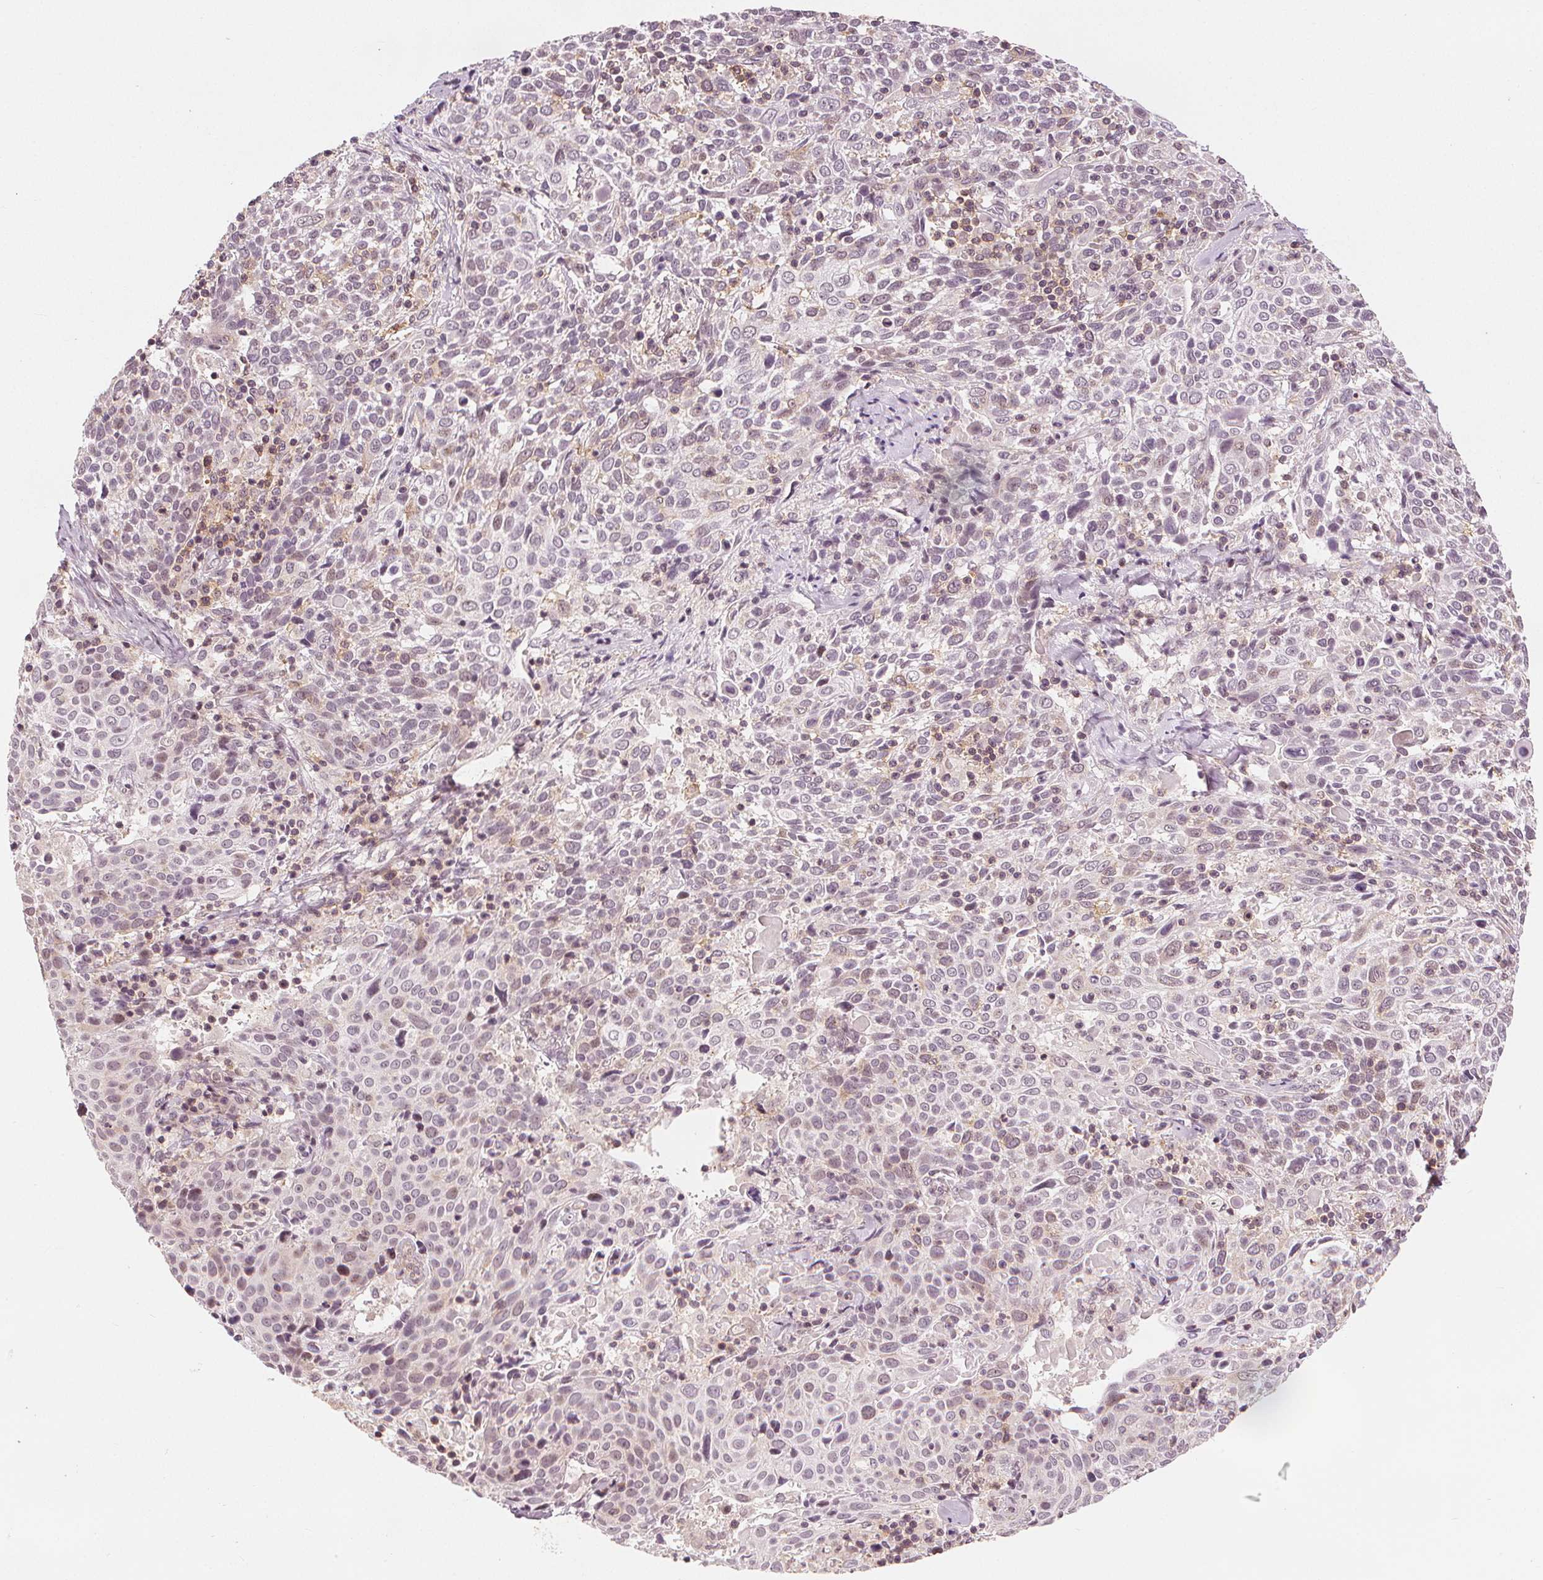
{"staining": {"intensity": "negative", "quantity": "none", "location": "none"}, "tissue": "cervical cancer", "cell_type": "Tumor cells", "image_type": "cancer", "snomed": [{"axis": "morphology", "description": "Squamous cell carcinoma, NOS"}, {"axis": "topography", "description": "Cervix"}], "caption": "DAB immunohistochemical staining of human cervical squamous cell carcinoma exhibits no significant expression in tumor cells.", "gene": "SLC34A1", "patient": {"sex": "female", "age": 61}}